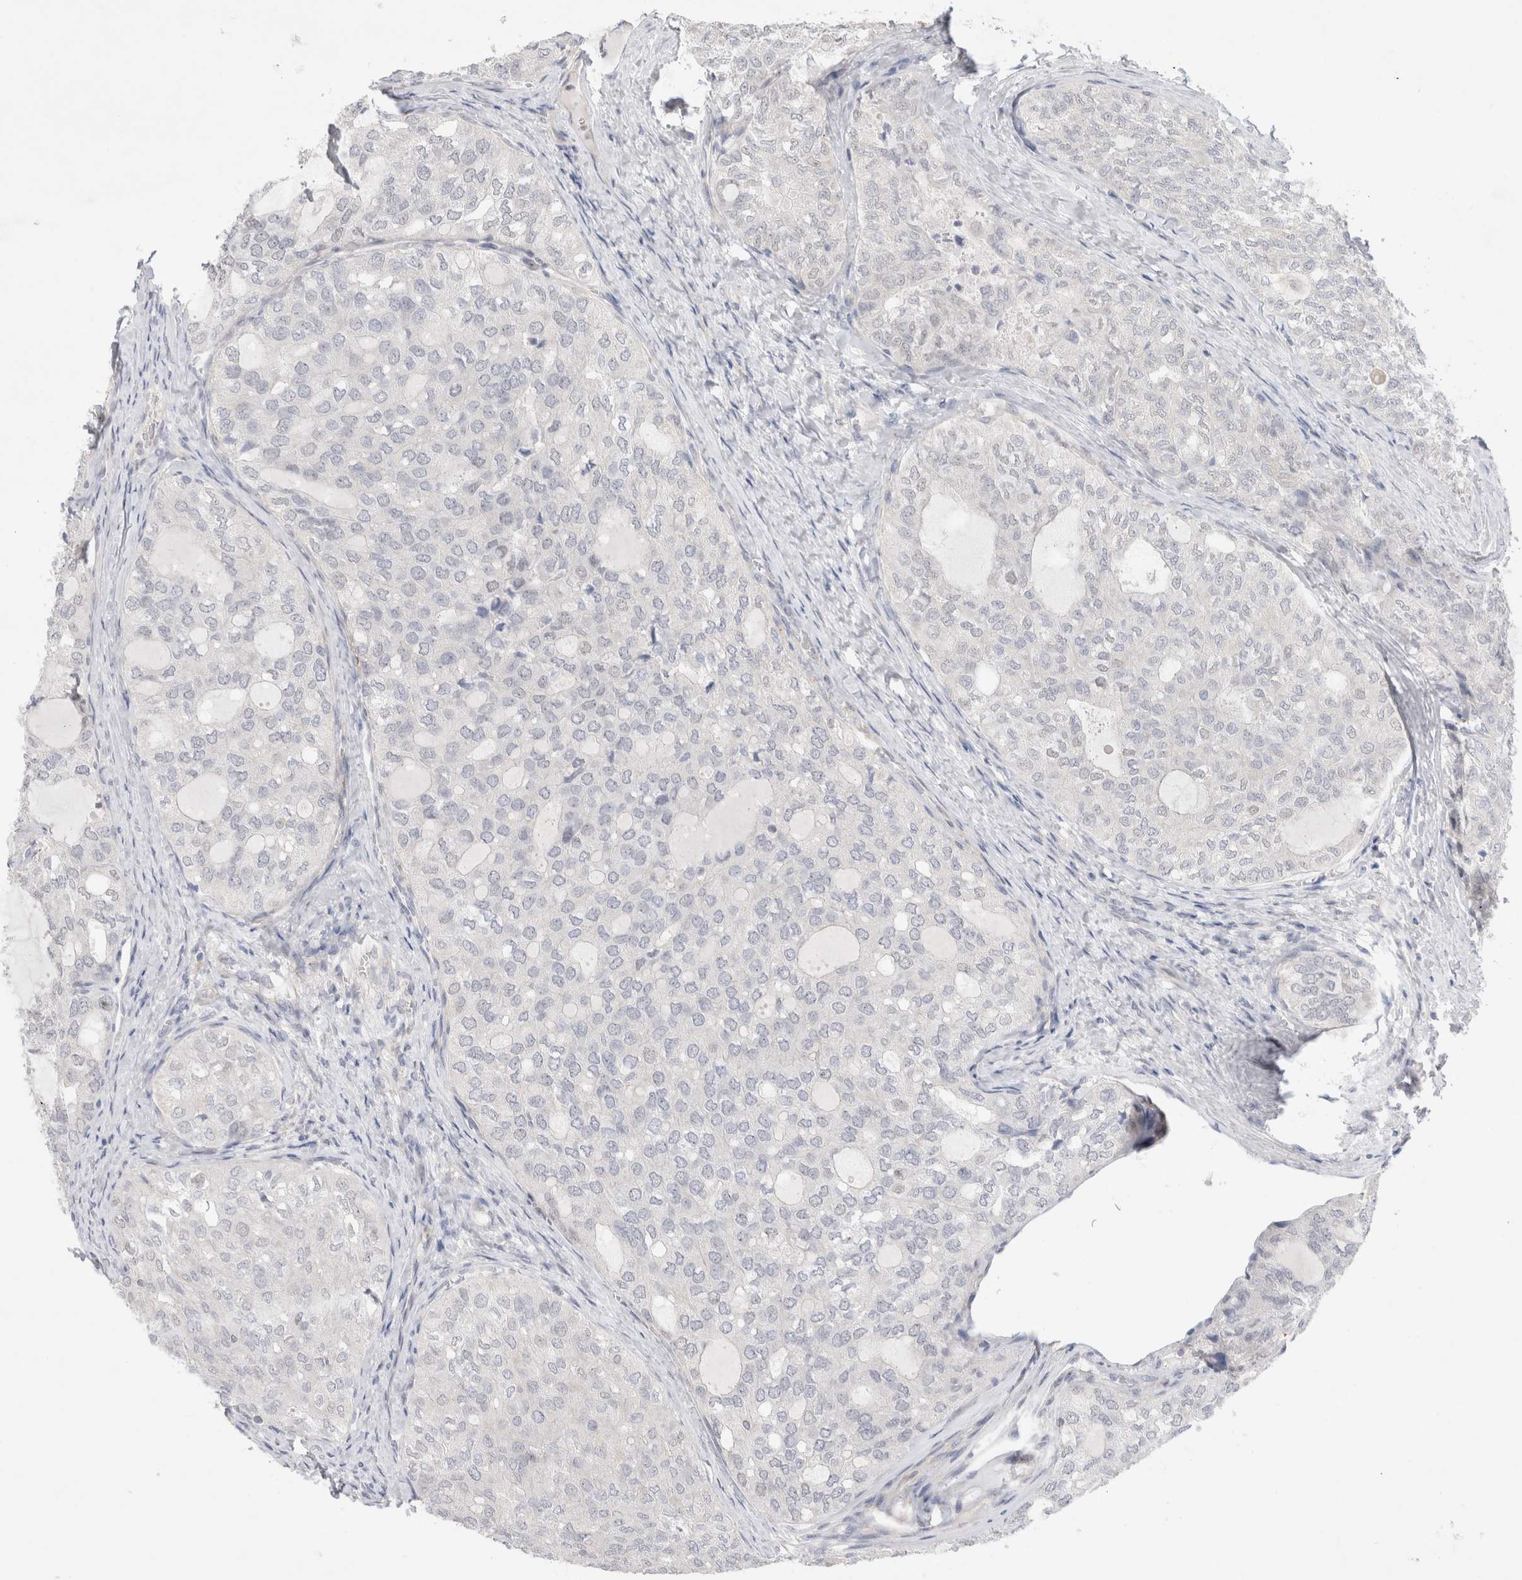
{"staining": {"intensity": "negative", "quantity": "none", "location": "none"}, "tissue": "thyroid cancer", "cell_type": "Tumor cells", "image_type": "cancer", "snomed": [{"axis": "morphology", "description": "Follicular adenoma carcinoma, NOS"}, {"axis": "topography", "description": "Thyroid gland"}], "caption": "This is an immunohistochemistry histopathology image of thyroid follicular adenoma carcinoma. There is no staining in tumor cells.", "gene": "BICD2", "patient": {"sex": "male", "age": 75}}